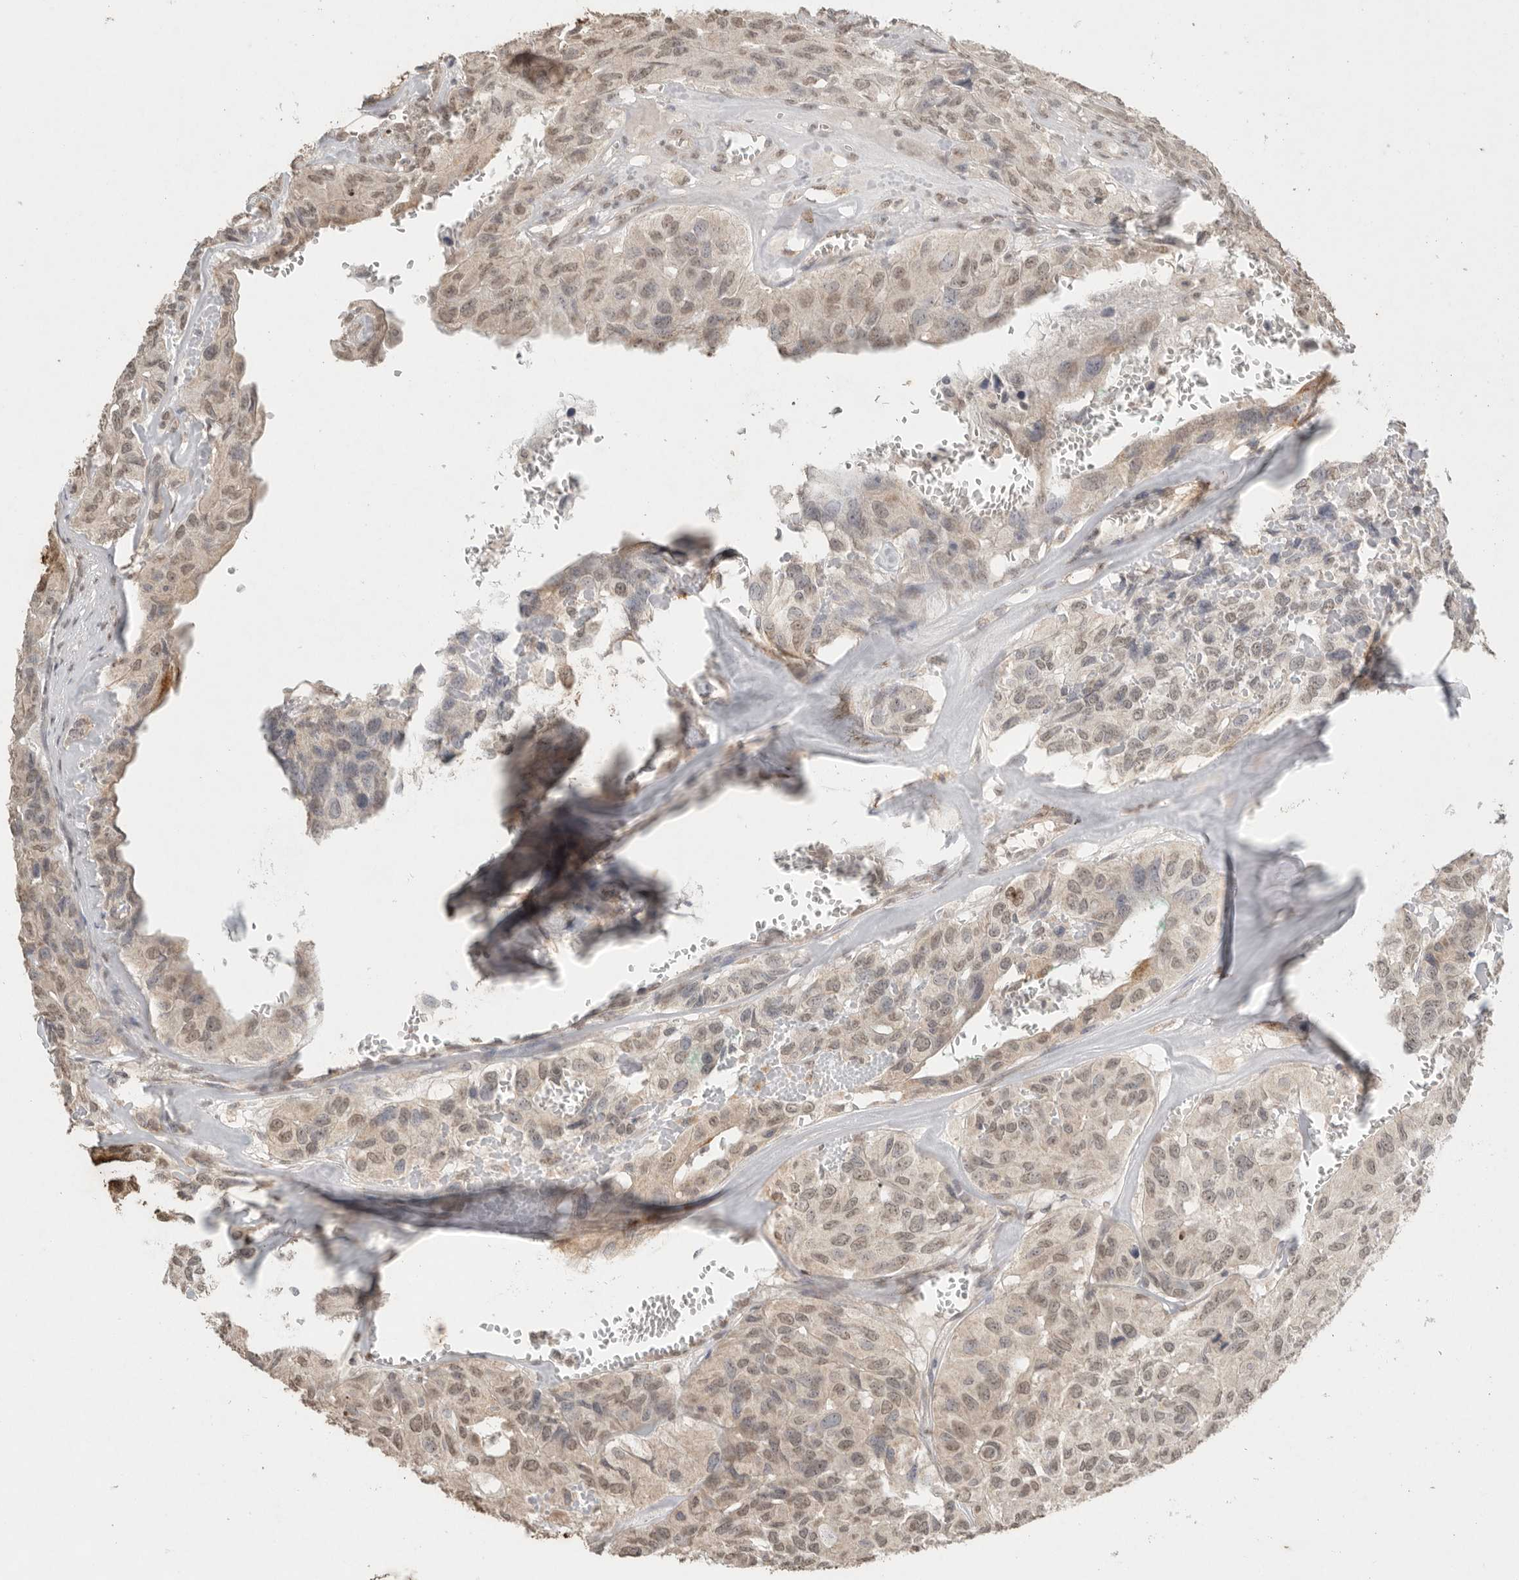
{"staining": {"intensity": "weak", "quantity": ">75%", "location": "nuclear"}, "tissue": "head and neck cancer", "cell_type": "Tumor cells", "image_type": "cancer", "snomed": [{"axis": "morphology", "description": "Adenocarcinoma, NOS"}, {"axis": "topography", "description": "Salivary gland, NOS"}, {"axis": "topography", "description": "Head-Neck"}], "caption": "Adenocarcinoma (head and neck) stained for a protein displays weak nuclear positivity in tumor cells.", "gene": "KLK5", "patient": {"sex": "female", "age": 76}}